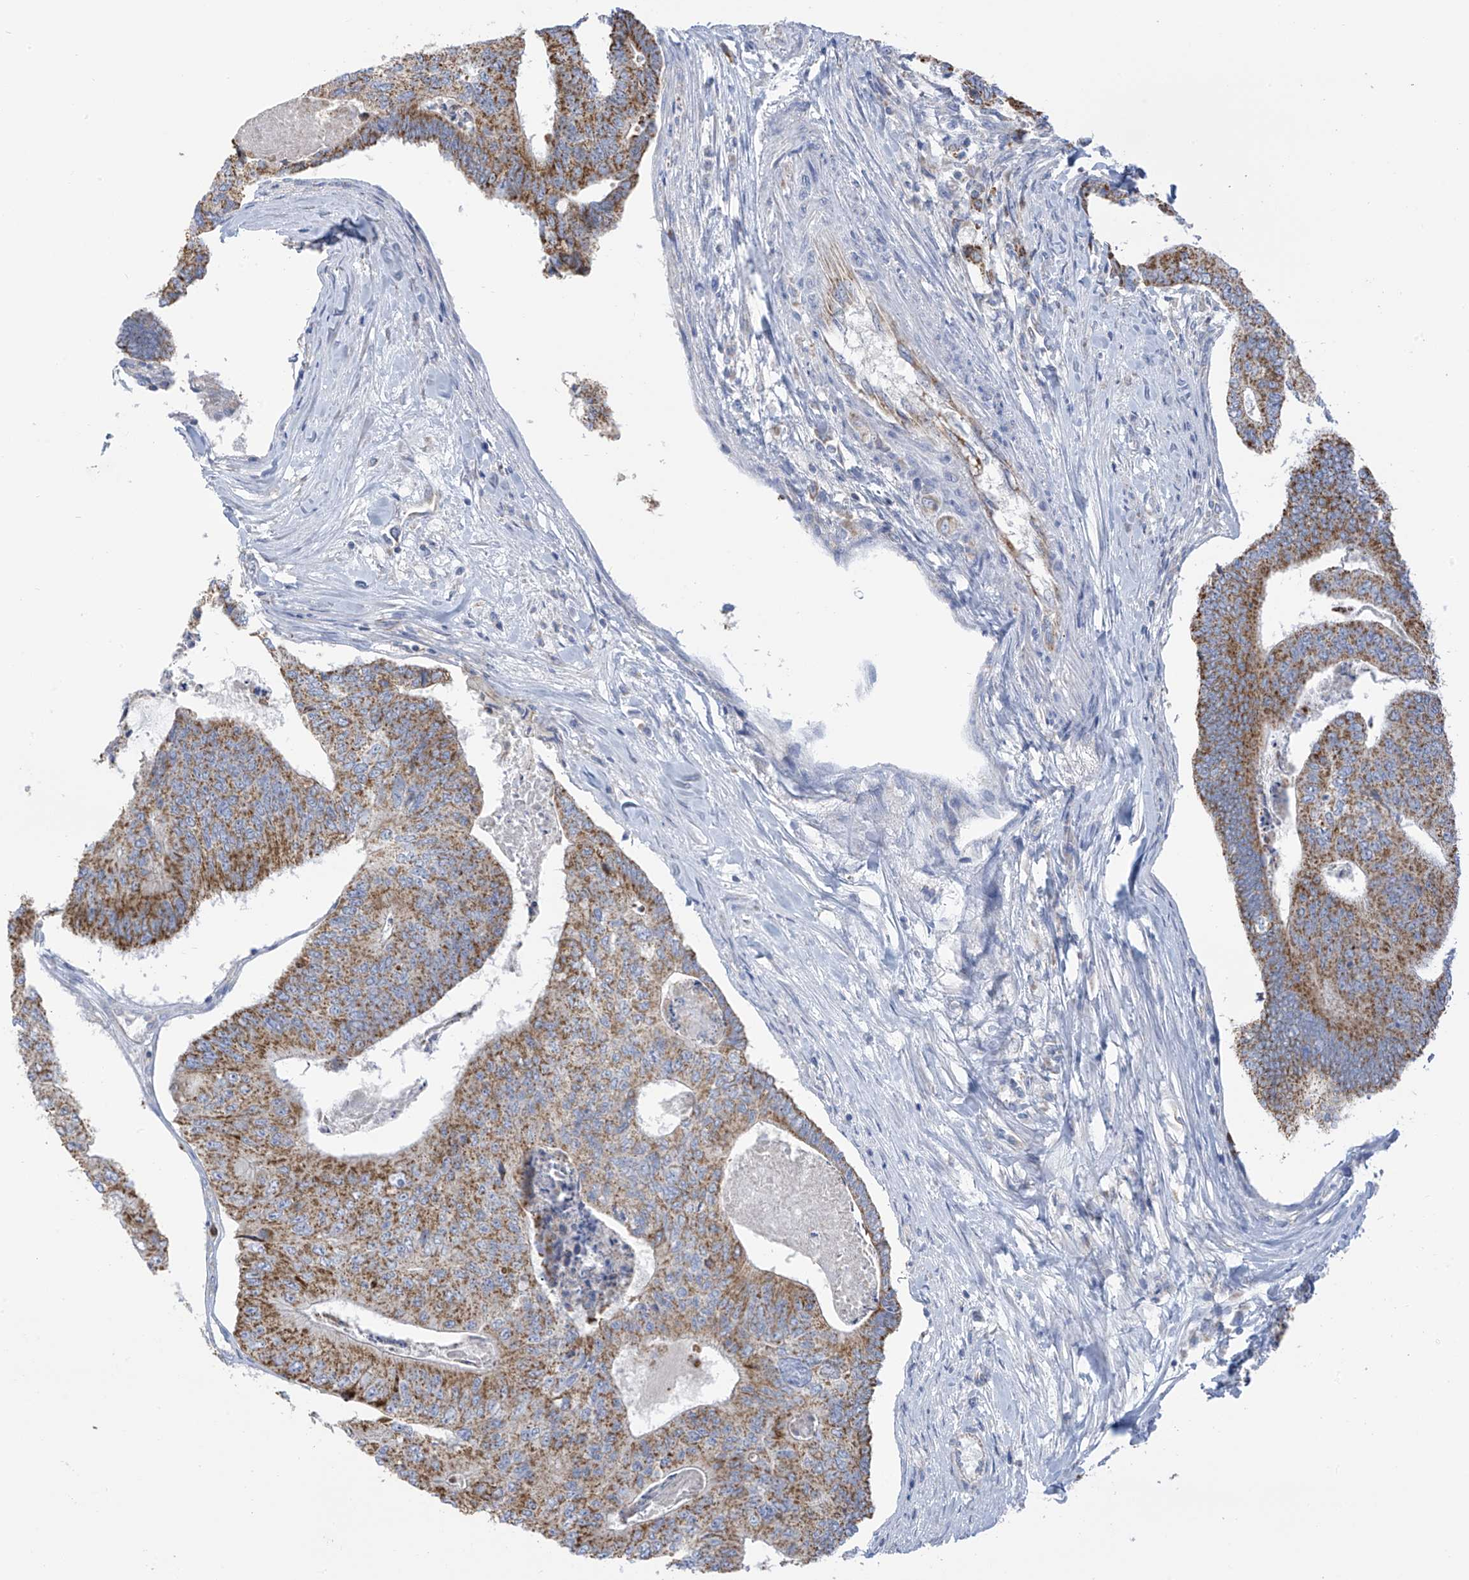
{"staining": {"intensity": "moderate", "quantity": ">75%", "location": "cytoplasmic/membranous"}, "tissue": "colorectal cancer", "cell_type": "Tumor cells", "image_type": "cancer", "snomed": [{"axis": "morphology", "description": "Adenocarcinoma, NOS"}, {"axis": "topography", "description": "Colon"}], "caption": "Colorectal cancer stained for a protein demonstrates moderate cytoplasmic/membranous positivity in tumor cells. The staining is performed using DAB (3,3'-diaminobenzidine) brown chromogen to label protein expression. The nuclei are counter-stained blue using hematoxylin.", "gene": "PNPT1", "patient": {"sex": "female", "age": 67}}